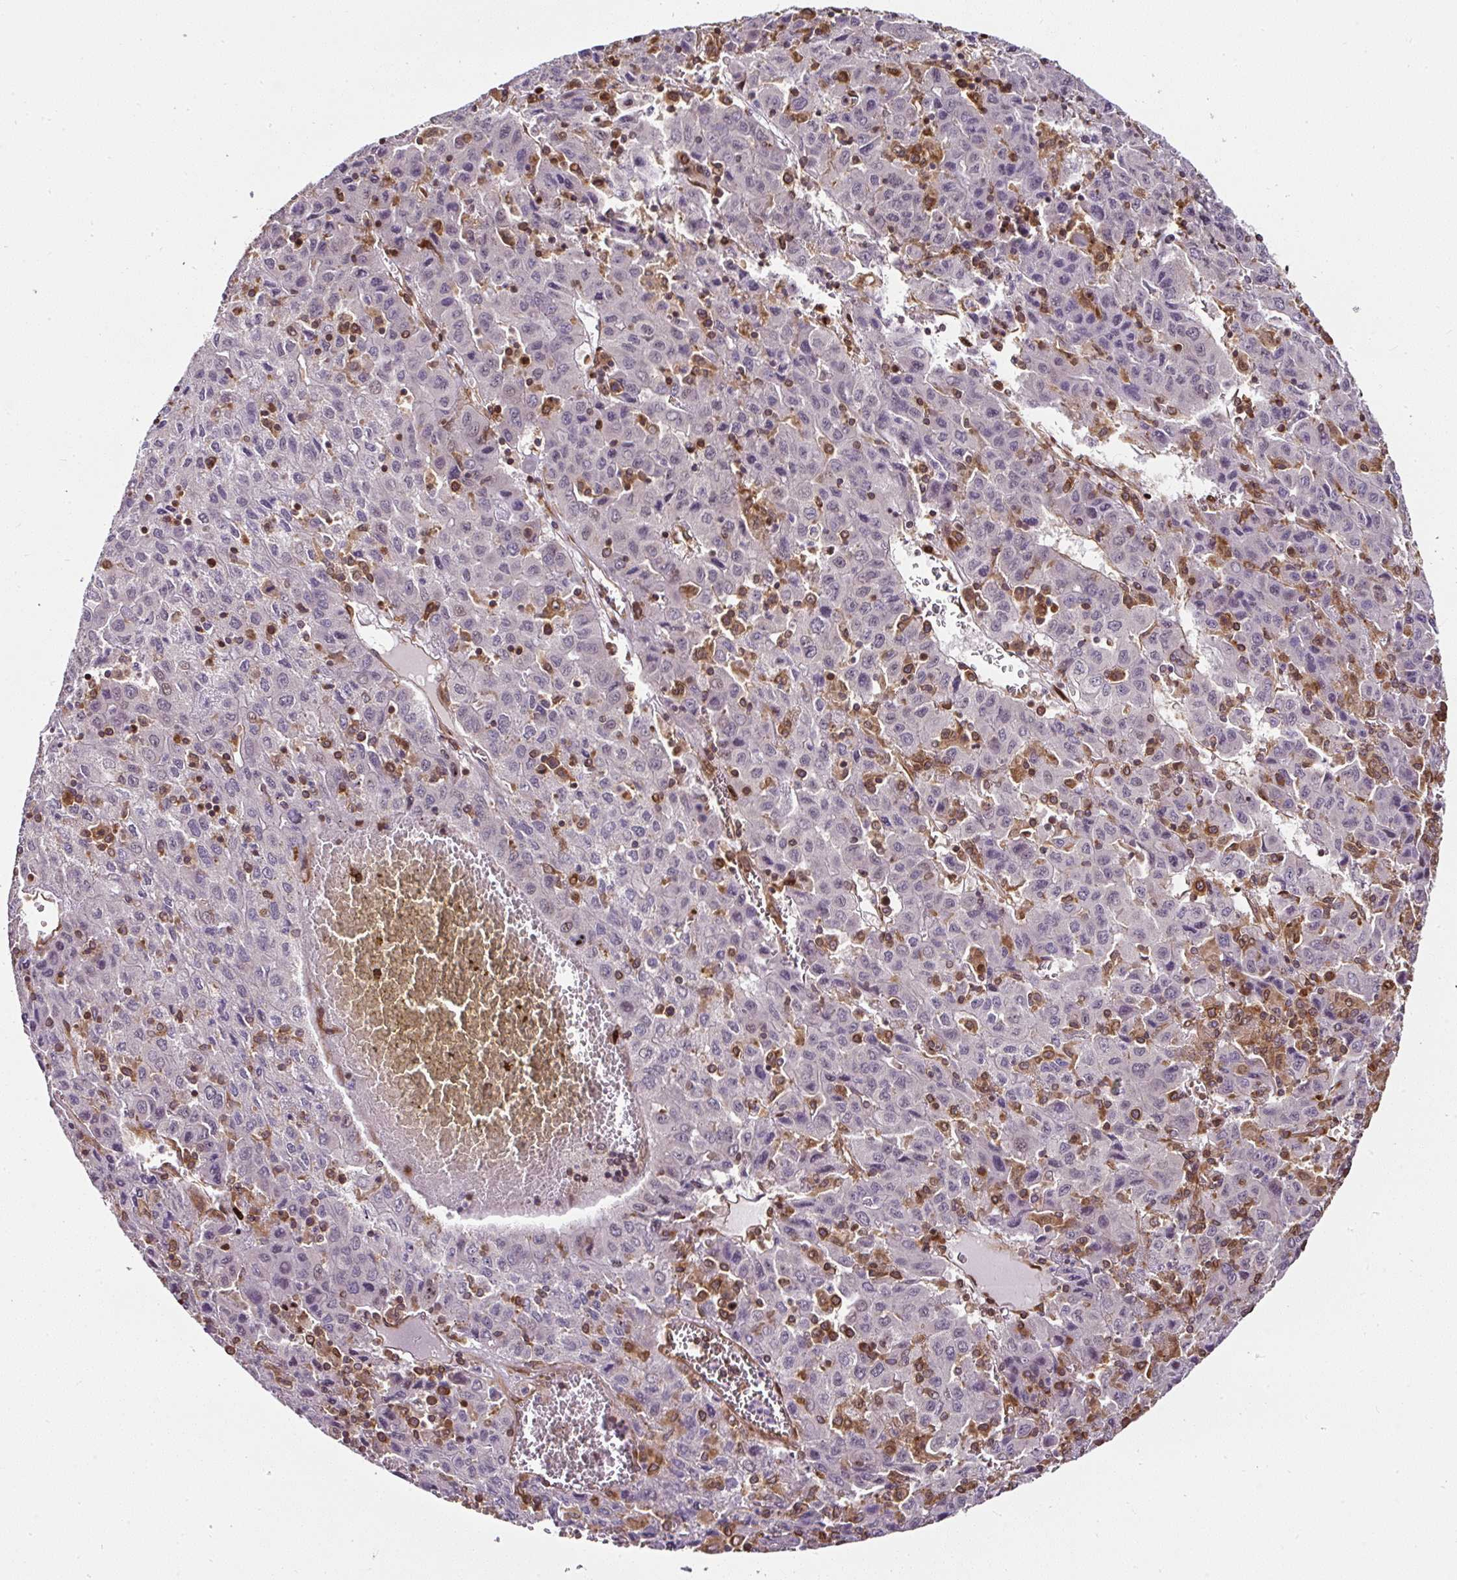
{"staining": {"intensity": "negative", "quantity": "none", "location": "none"}, "tissue": "liver cancer", "cell_type": "Tumor cells", "image_type": "cancer", "snomed": [{"axis": "morphology", "description": "Carcinoma, Hepatocellular, NOS"}, {"axis": "topography", "description": "Liver"}], "caption": "An image of liver cancer stained for a protein reveals no brown staining in tumor cells.", "gene": "KDM4E", "patient": {"sex": "female", "age": 53}}